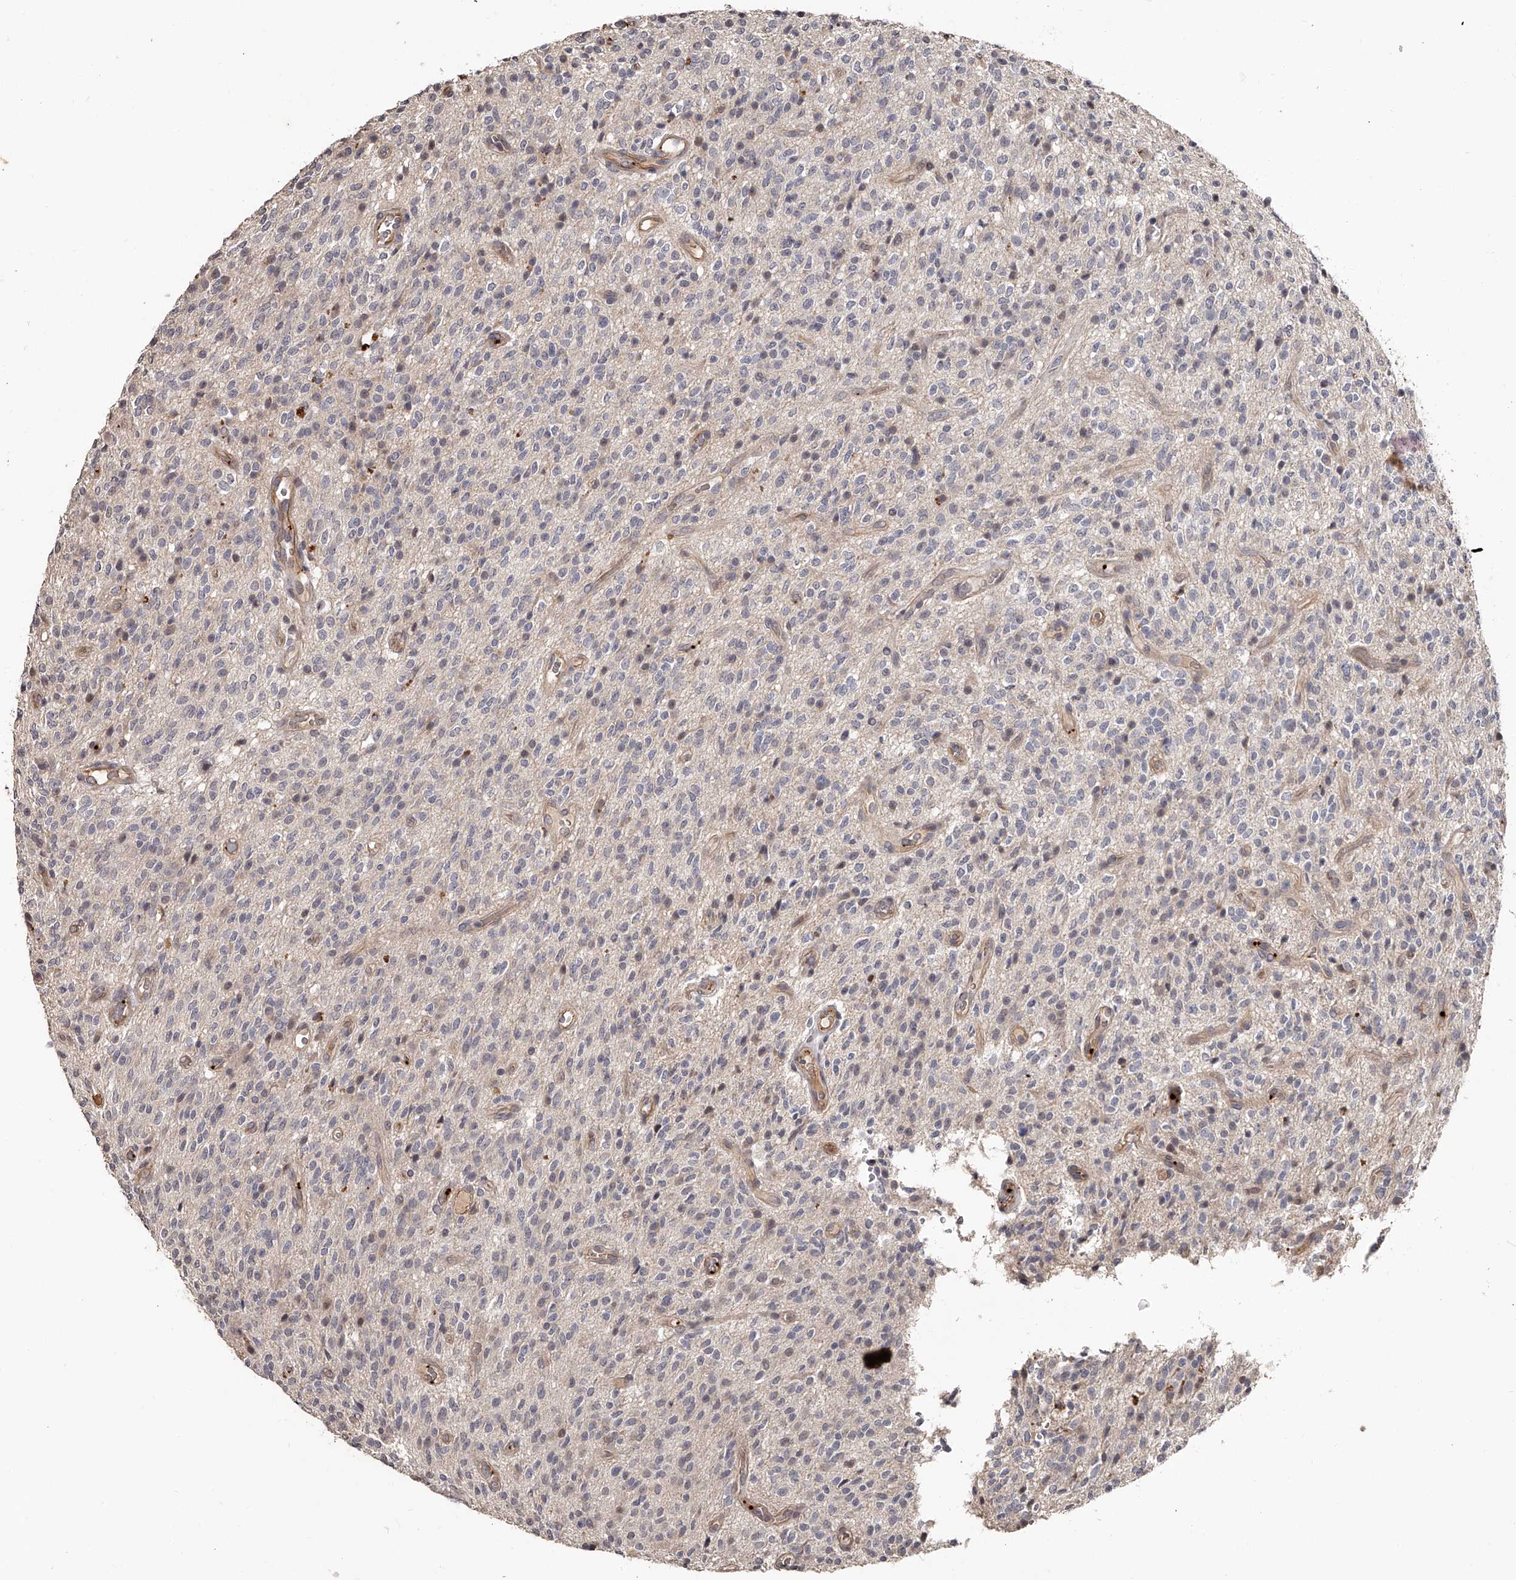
{"staining": {"intensity": "negative", "quantity": "none", "location": "none"}, "tissue": "glioma", "cell_type": "Tumor cells", "image_type": "cancer", "snomed": [{"axis": "morphology", "description": "Glioma, malignant, High grade"}, {"axis": "topography", "description": "Brain"}], "caption": "Protein analysis of high-grade glioma (malignant) demonstrates no significant expression in tumor cells. (DAB immunohistochemistry, high magnification).", "gene": "URGCP", "patient": {"sex": "male", "age": 34}}